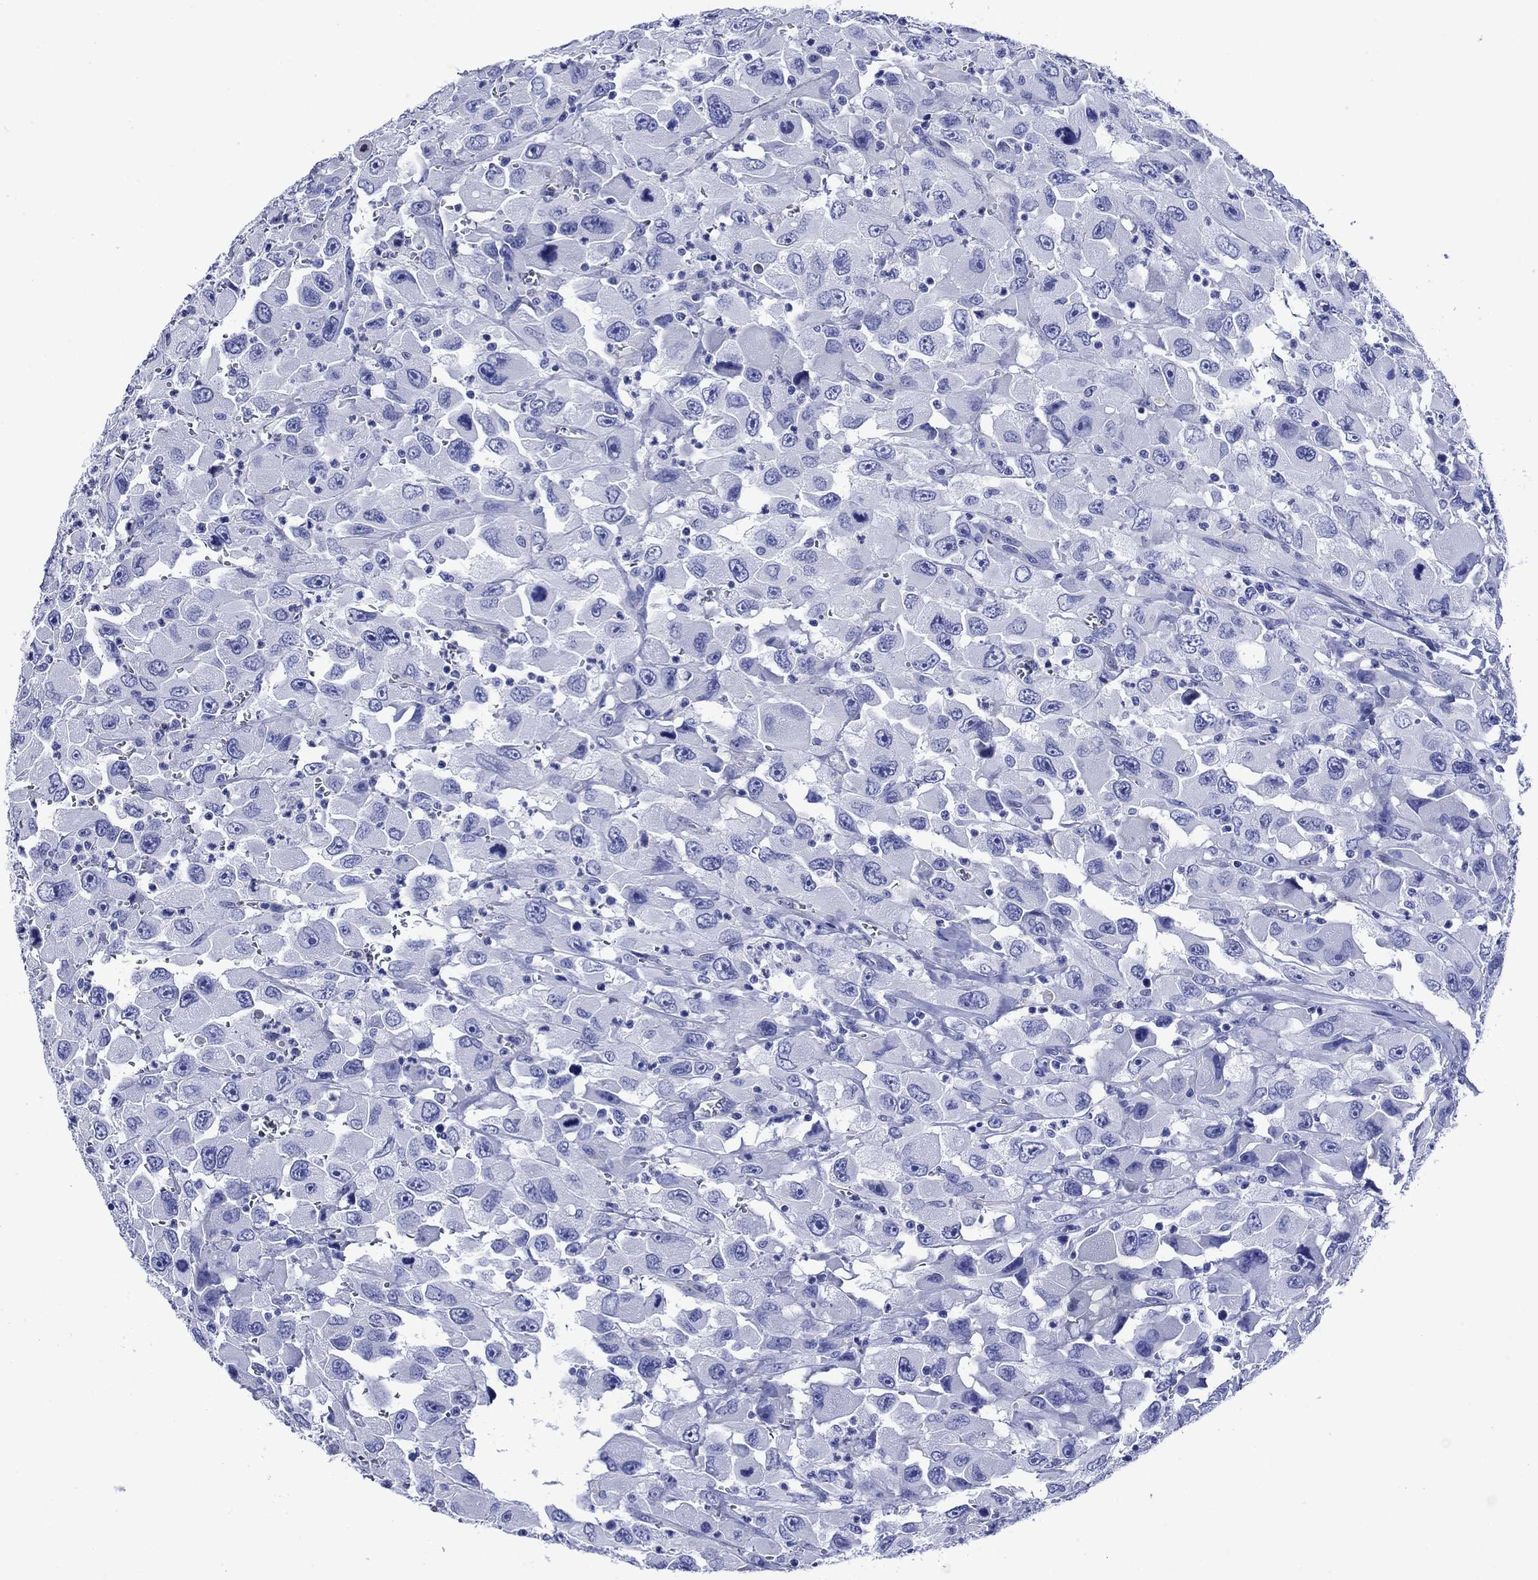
{"staining": {"intensity": "negative", "quantity": "none", "location": "none"}, "tissue": "head and neck cancer", "cell_type": "Tumor cells", "image_type": "cancer", "snomed": [{"axis": "morphology", "description": "Squamous cell carcinoma, NOS"}, {"axis": "morphology", "description": "Squamous cell carcinoma, metastatic, NOS"}, {"axis": "topography", "description": "Oral tissue"}, {"axis": "topography", "description": "Head-Neck"}], "caption": "Head and neck cancer (metastatic squamous cell carcinoma) was stained to show a protein in brown. There is no significant positivity in tumor cells.", "gene": "SLC1A2", "patient": {"sex": "female", "age": 85}}